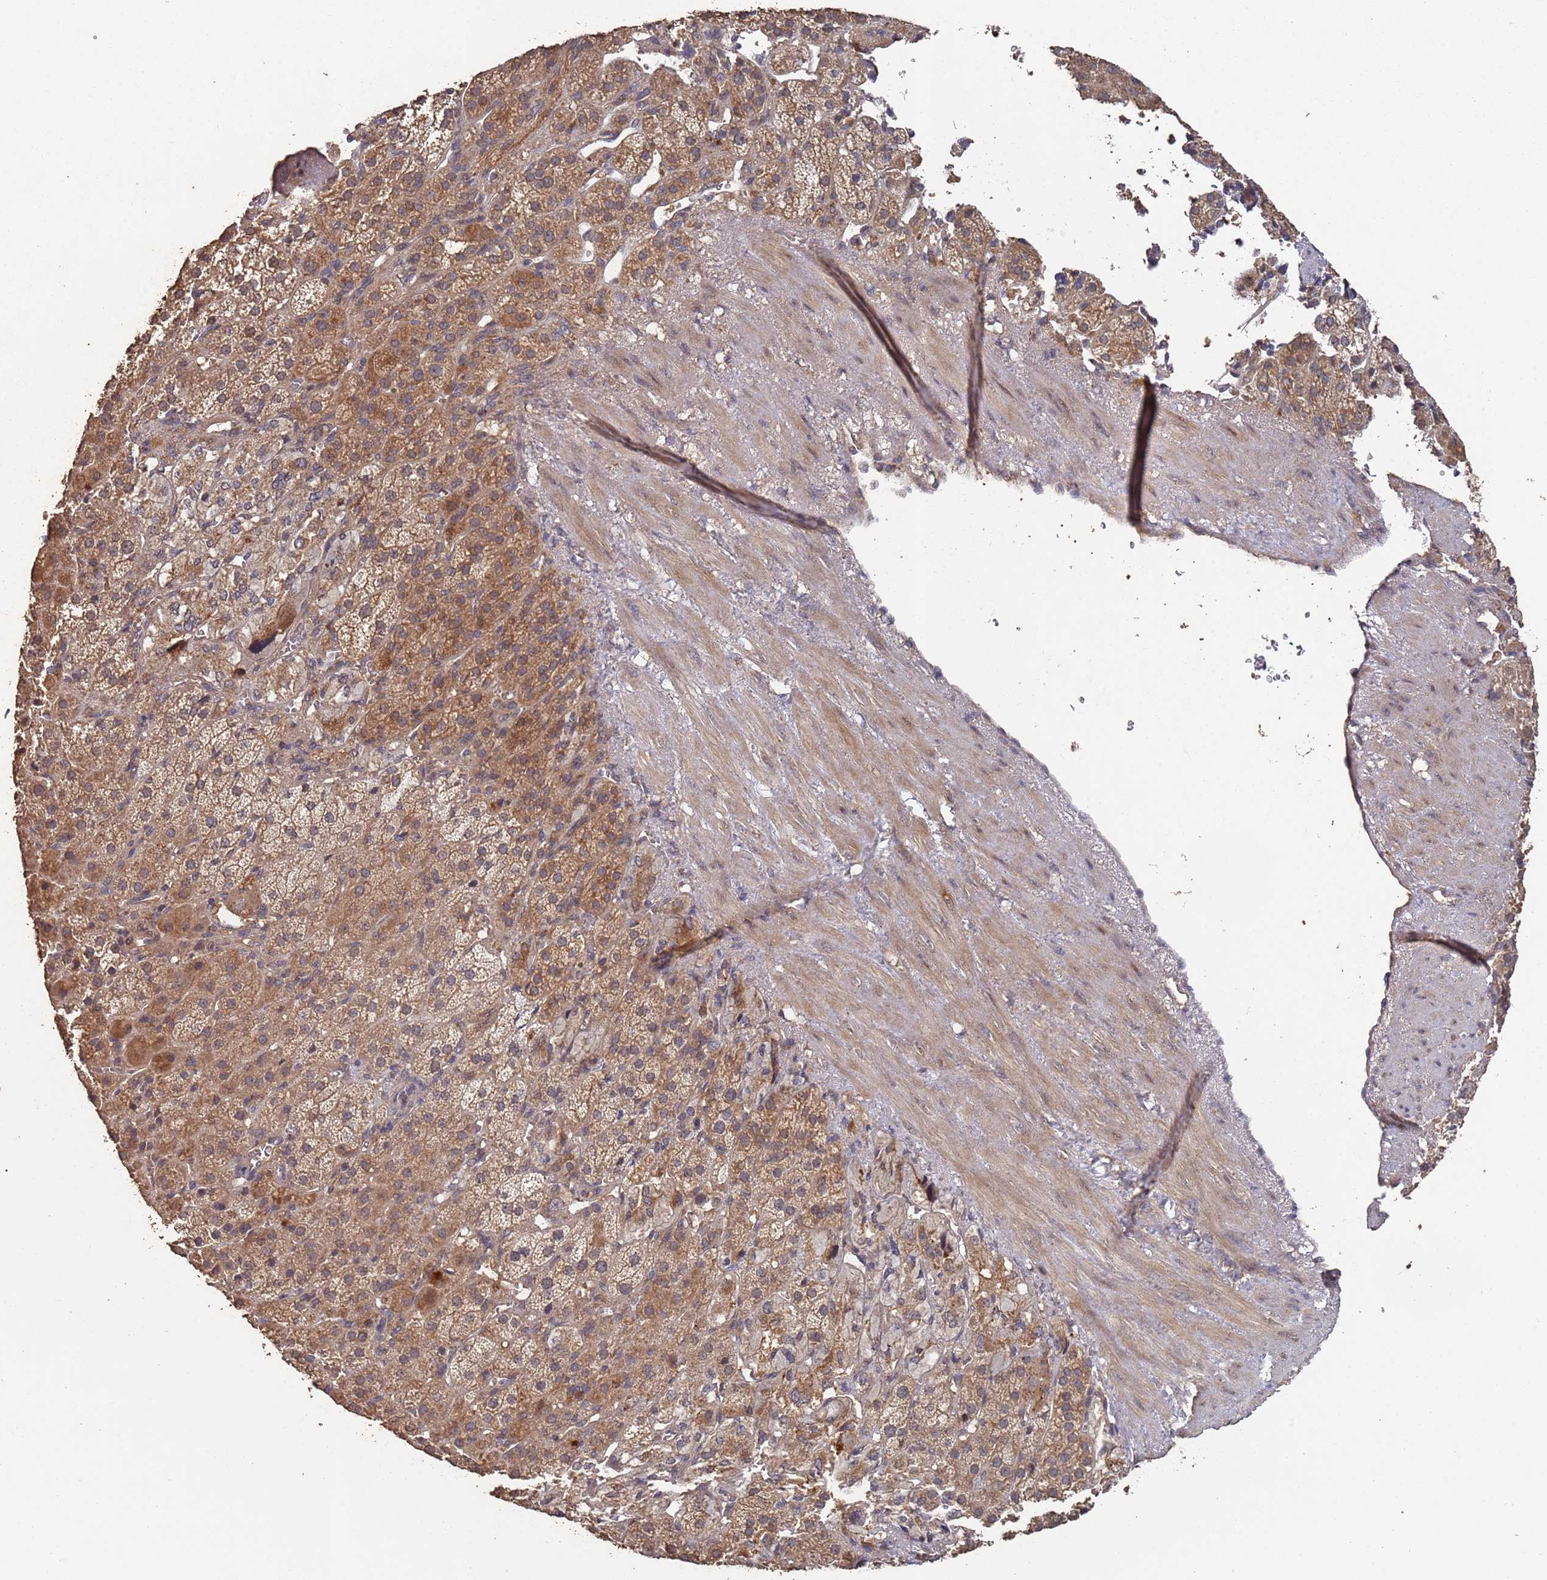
{"staining": {"intensity": "moderate", "quantity": ">75%", "location": "cytoplasmic/membranous,nuclear"}, "tissue": "adrenal gland", "cell_type": "Glandular cells", "image_type": "normal", "snomed": [{"axis": "morphology", "description": "Normal tissue, NOS"}, {"axis": "topography", "description": "Adrenal gland"}], "caption": "This image exhibits normal adrenal gland stained with immunohistochemistry (IHC) to label a protein in brown. The cytoplasmic/membranous,nuclear of glandular cells show moderate positivity for the protein. Nuclei are counter-stained blue.", "gene": "FRAT1", "patient": {"sex": "female", "age": 57}}